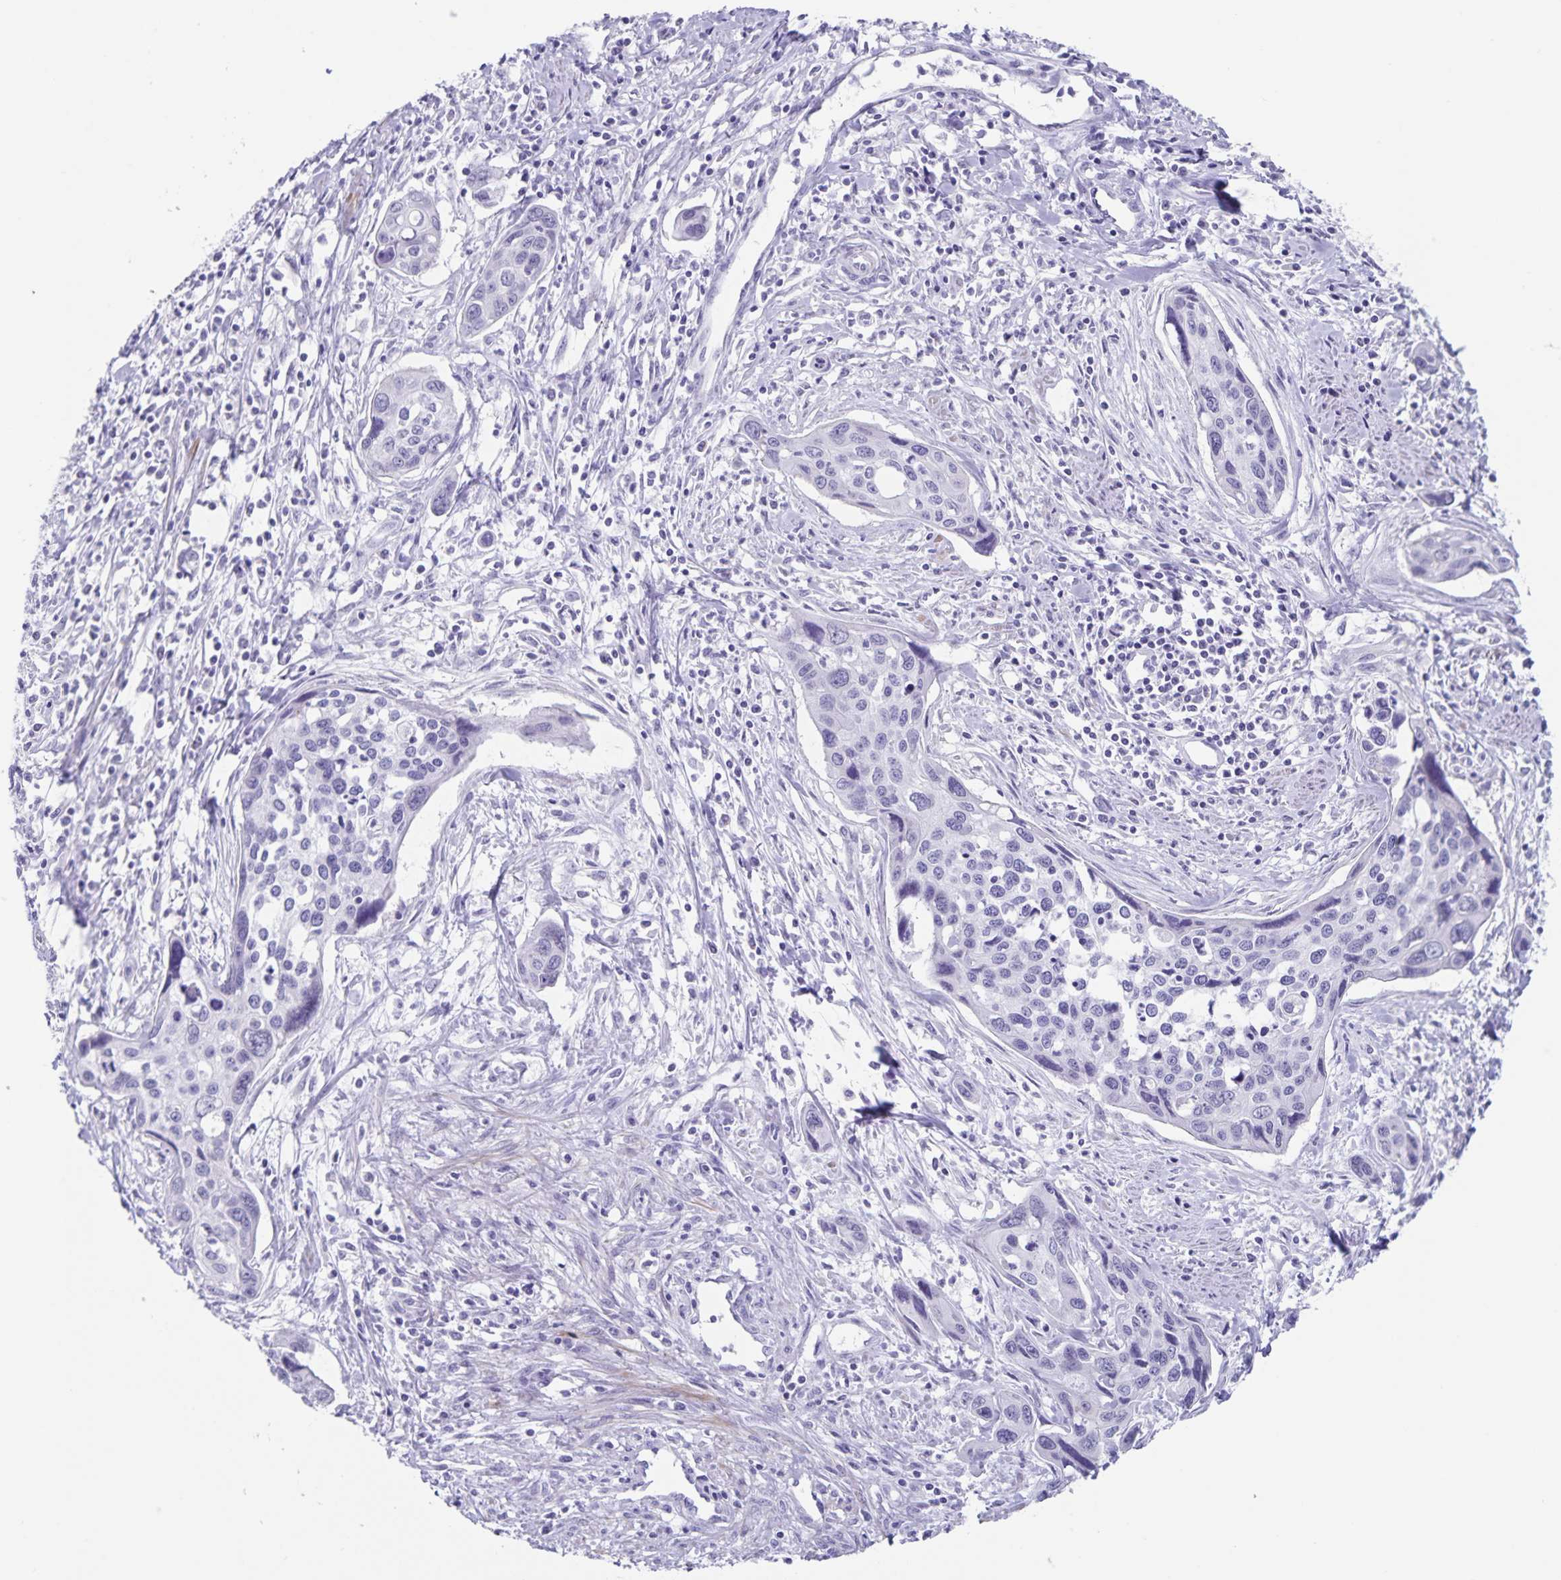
{"staining": {"intensity": "negative", "quantity": "none", "location": "none"}, "tissue": "cervical cancer", "cell_type": "Tumor cells", "image_type": "cancer", "snomed": [{"axis": "morphology", "description": "Squamous cell carcinoma, NOS"}, {"axis": "topography", "description": "Cervix"}], "caption": "Cervical squamous cell carcinoma was stained to show a protein in brown. There is no significant positivity in tumor cells.", "gene": "C11orf42", "patient": {"sex": "female", "age": 31}}